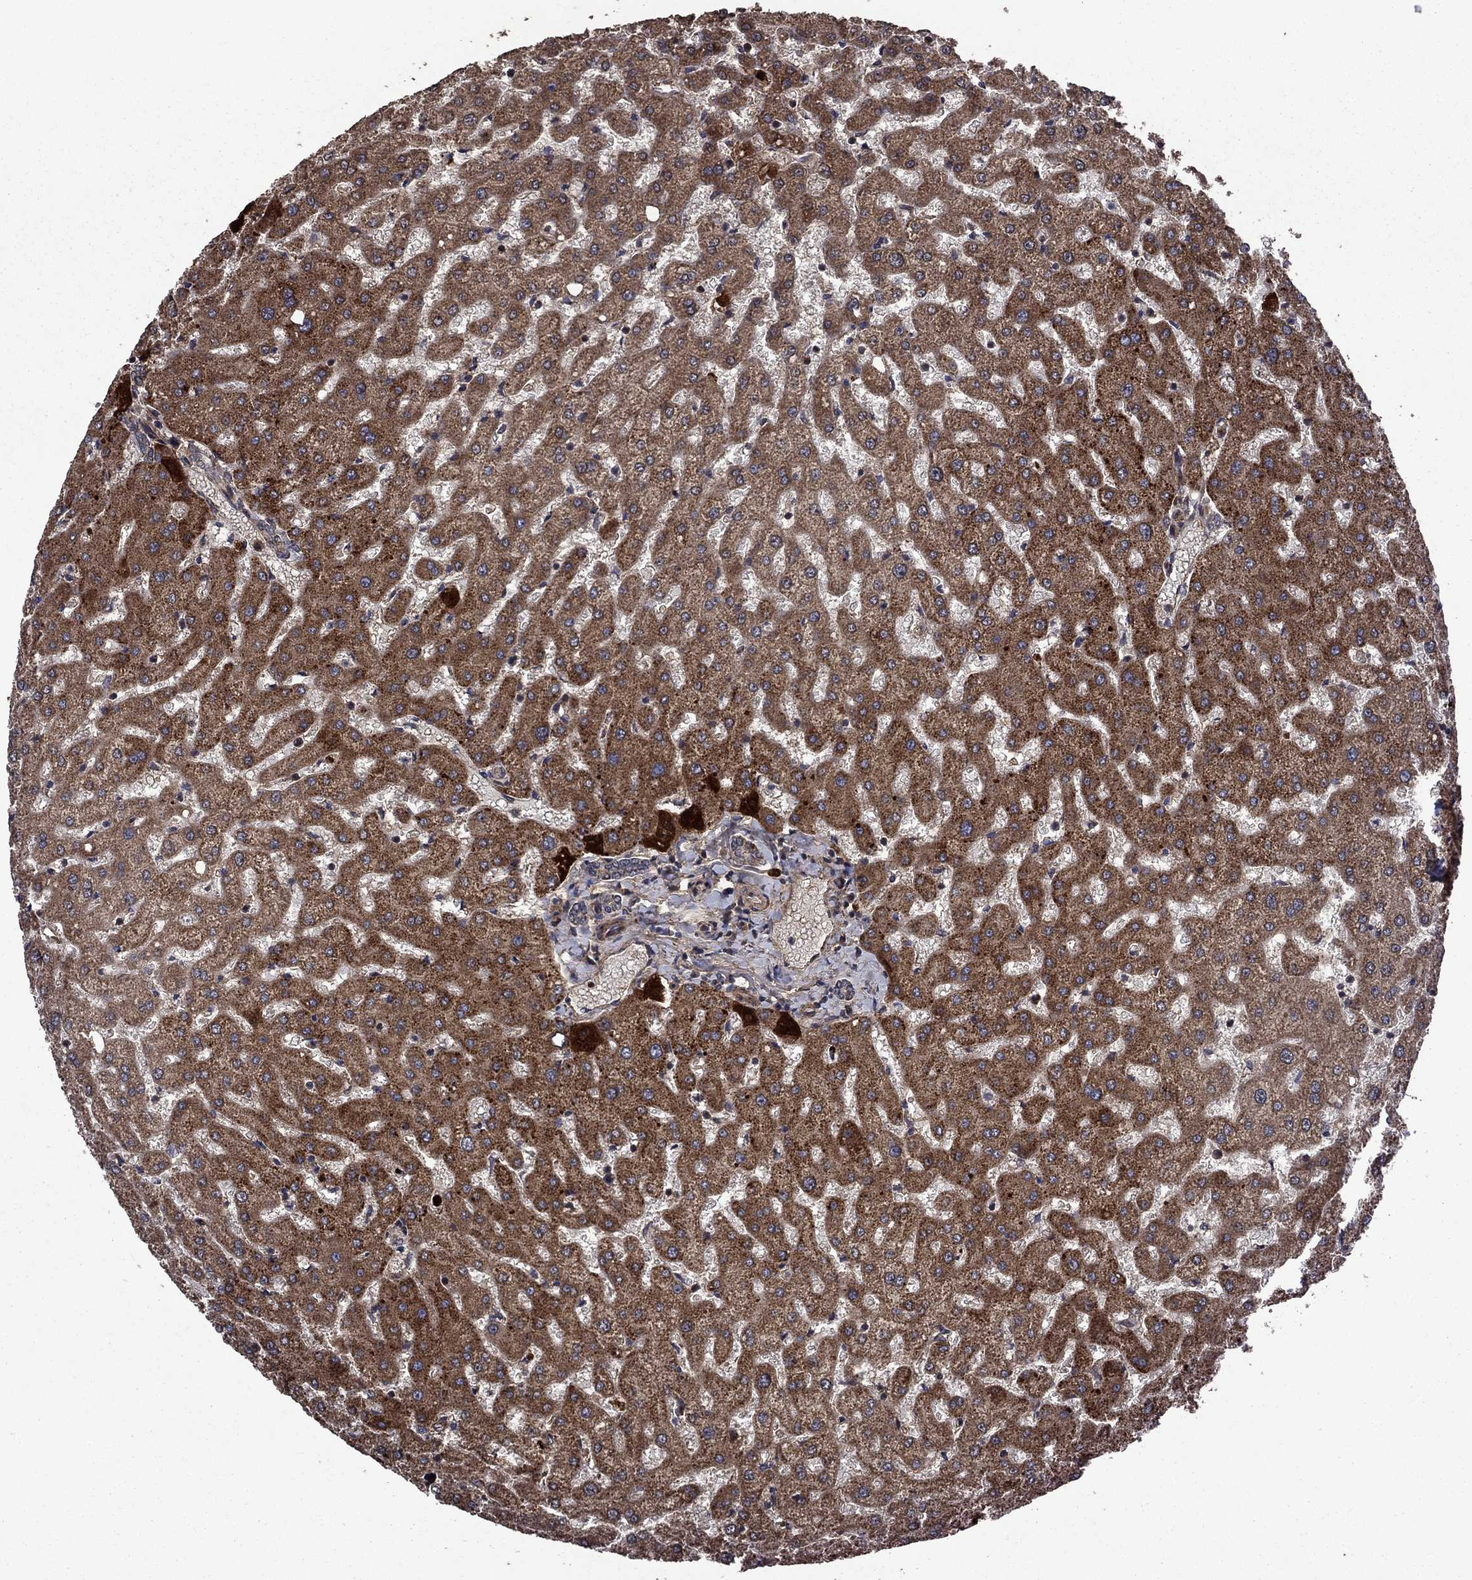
{"staining": {"intensity": "negative", "quantity": "none", "location": "none"}, "tissue": "liver", "cell_type": "Cholangiocytes", "image_type": "normal", "snomed": [{"axis": "morphology", "description": "Normal tissue, NOS"}, {"axis": "topography", "description": "Liver"}], "caption": "Image shows no significant protein positivity in cholangiocytes of normal liver.", "gene": "COL18A1", "patient": {"sex": "female", "age": 50}}